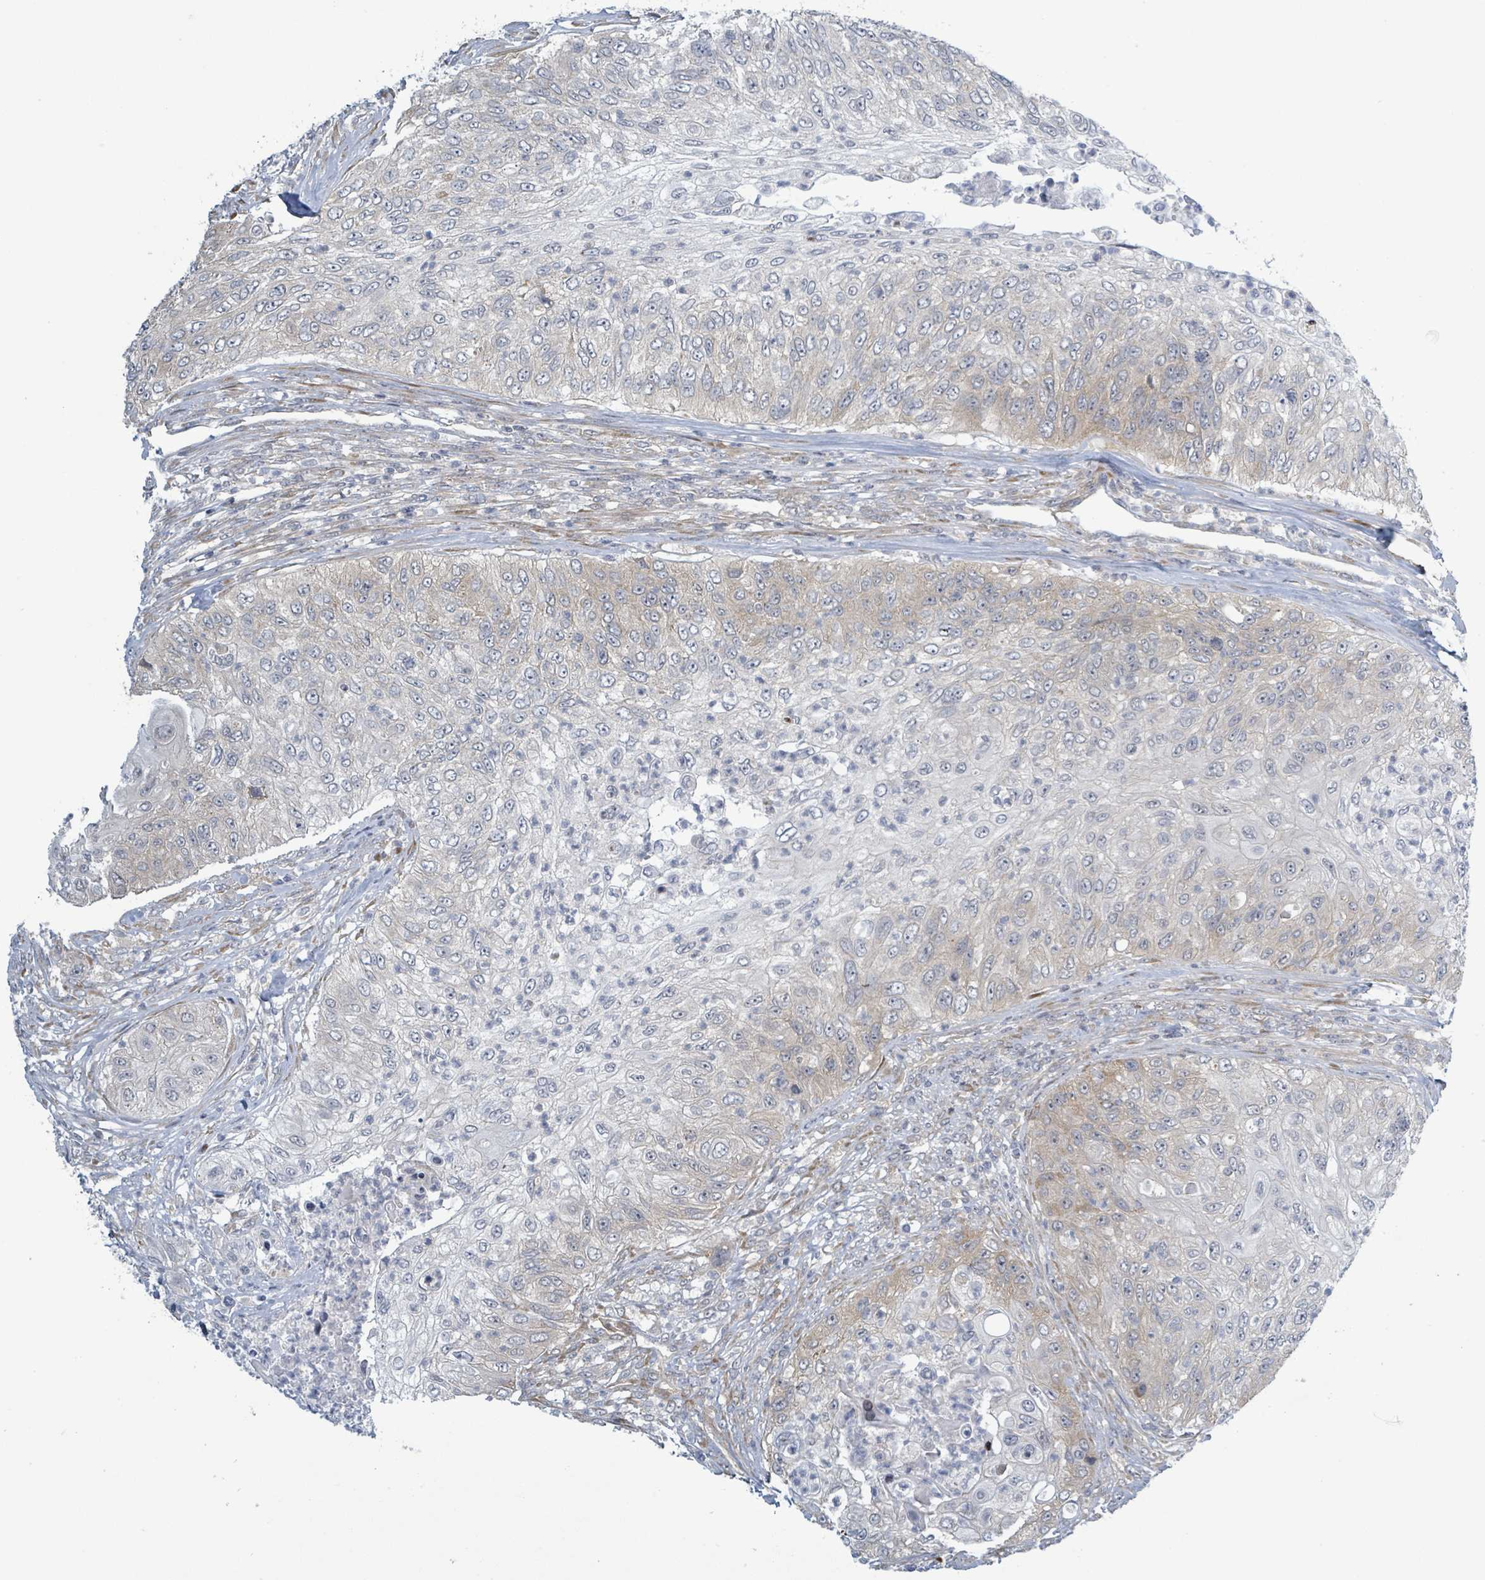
{"staining": {"intensity": "weak", "quantity": "<25%", "location": "cytoplasmic/membranous"}, "tissue": "urothelial cancer", "cell_type": "Tumor cells", "image_type": "cancer", "snomed": [{"axis": "morphology", "description": "Urothelial carcinoma, High grade"}, {"axis": "topography", "description": "Urinary bladder"}], "caption": "High power microscopy histopathology image of an immunohistochemistry photomicrograph of urothelial cancer, revealing no significant positivity in tumor cells. (DAB (3,3'-diaminobenzidine) IHC, high magnification).", "gene": "RPL32", "patient": {"sex": "female", "age": 60}}